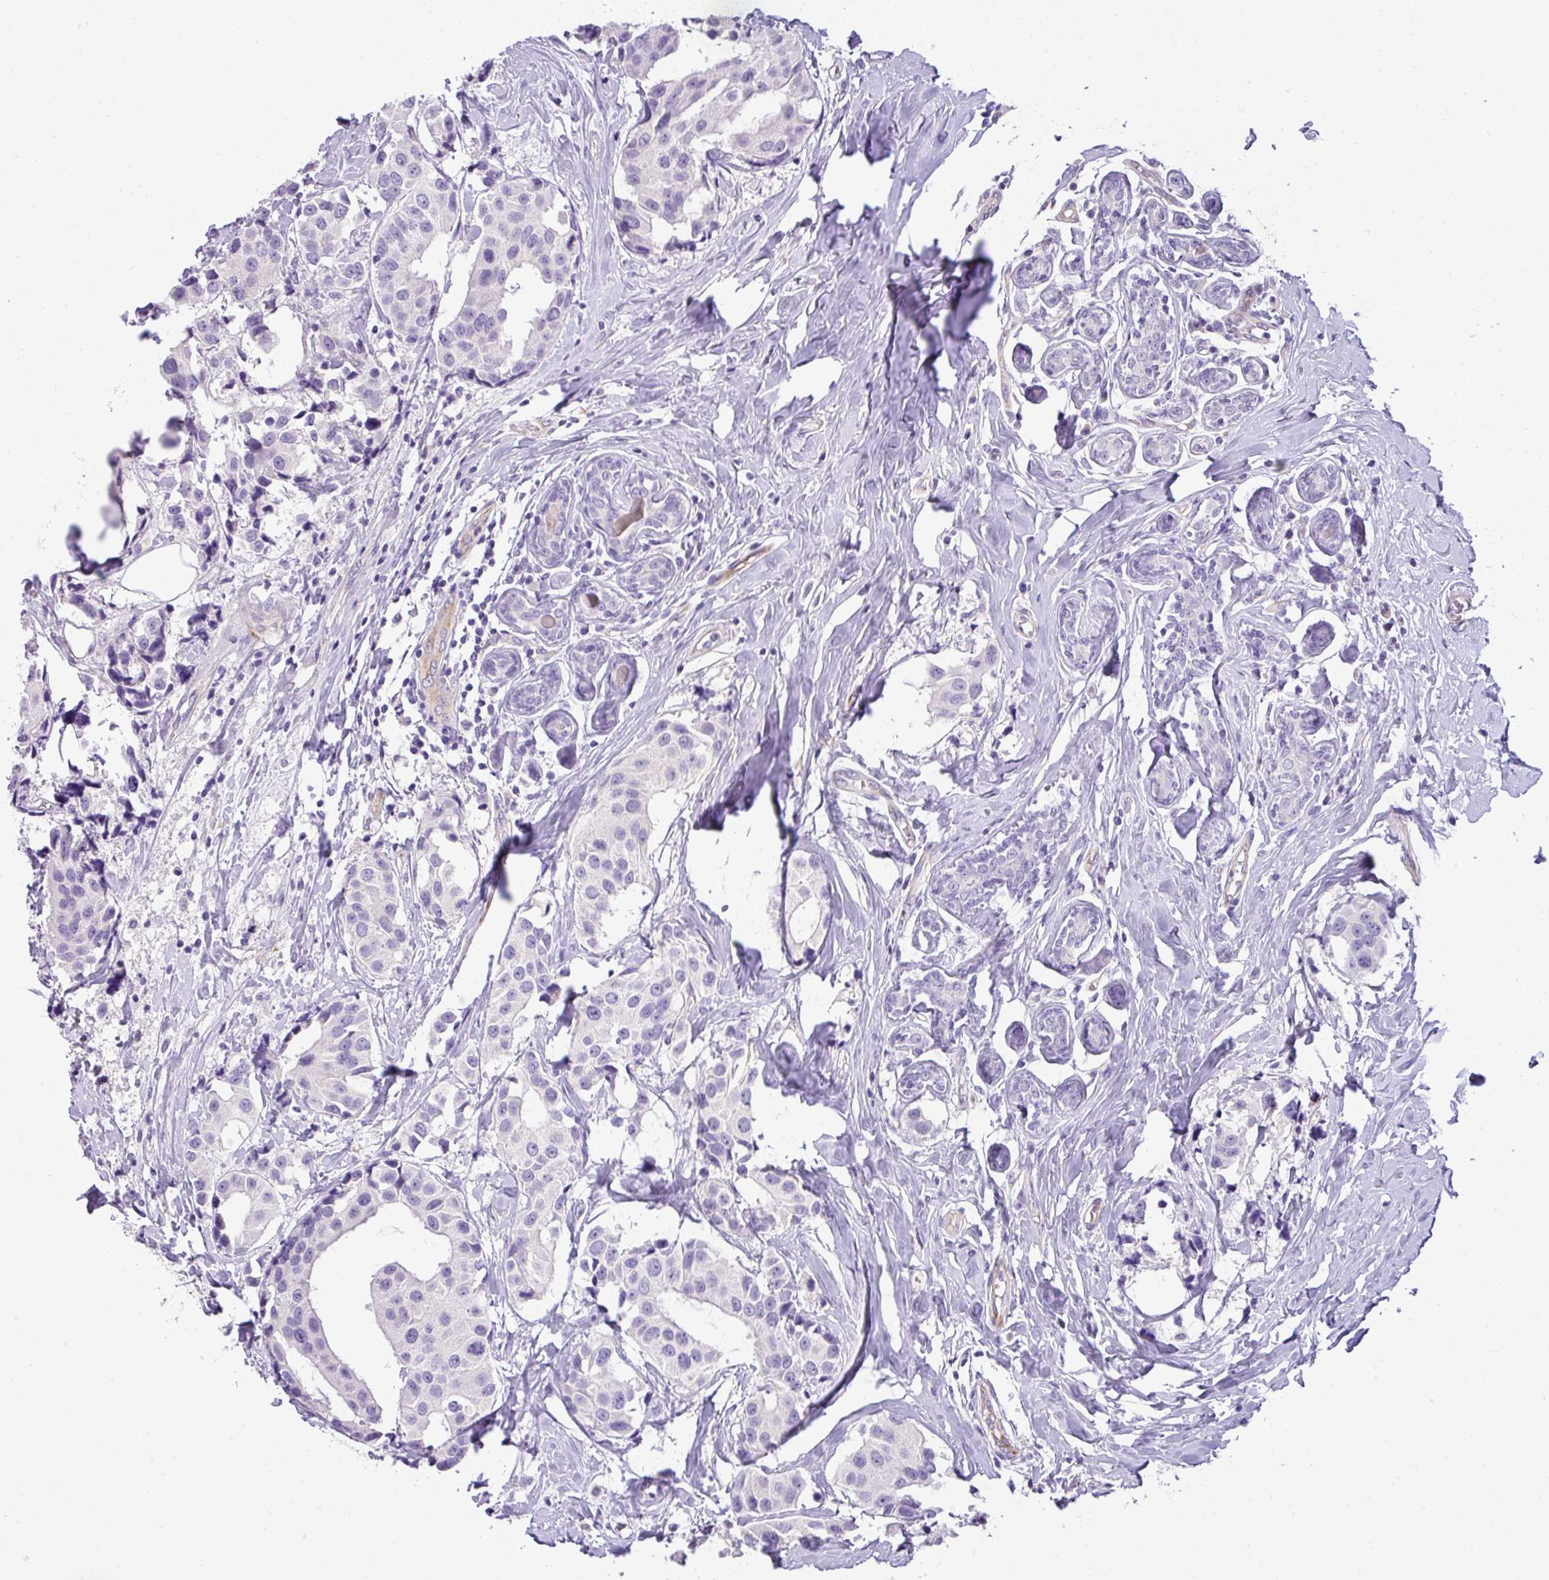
{"staining": {"intensity": "negative", "quantity": "none", "location": "none"}, "tissue": "breast cancer", "cell_type": "Tumor cells", "image_type": "cancer", "snomed": [{"axis": "morphology", "description": "Normal tissue, NOS"}, {"axis": "morphology", "description": "Duct carcinoma"}, {"axis": "topography", "description": "Breast"}], "caption": "Immunohistochemistry of human intraductal carcinoma (breast) displays no expression in tumor cells.", "gene": "ENSG00000273748", "patient": {"sex": "female", "age": 39}}